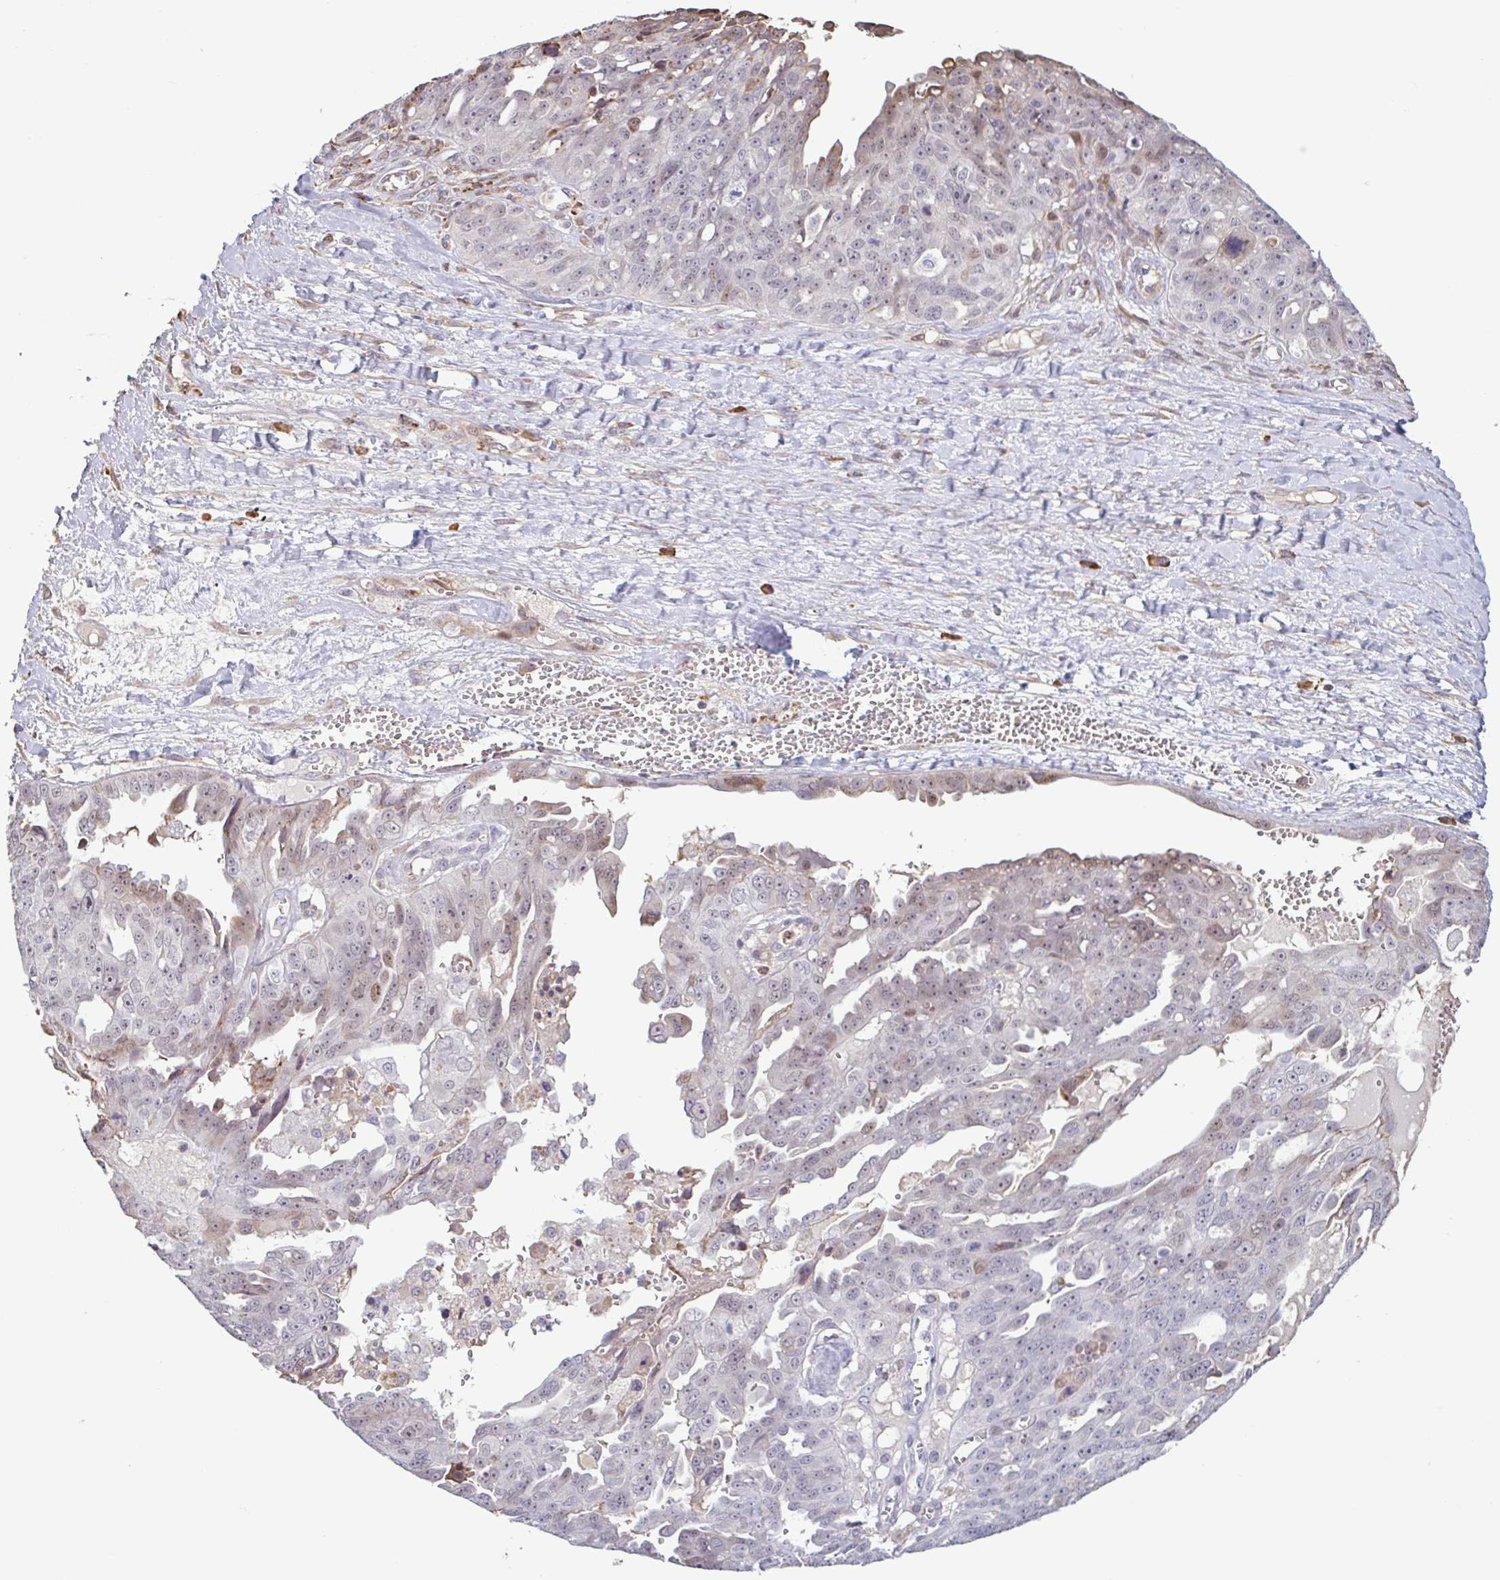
{"staining": {"intensity": "weak", "quantity": "<25%", "location": "nuclear"}, "tissue": "ovarian cancer", "cell_type": "Tumor cells", "image_type": "cancer", "snomed": [{"axis": "morphology", "description": "Carcinoma, endometroid"}, {"axis": "topography", "description": "Ovary"}], "caption": "Immunohistochemistry micrograph of ovarian endometroid carcinoma stained for a protein (brown), which displays no positivity in tumor cells.", "gene": "TAF1D", "patient": {"sex": "female", "age": 70}}